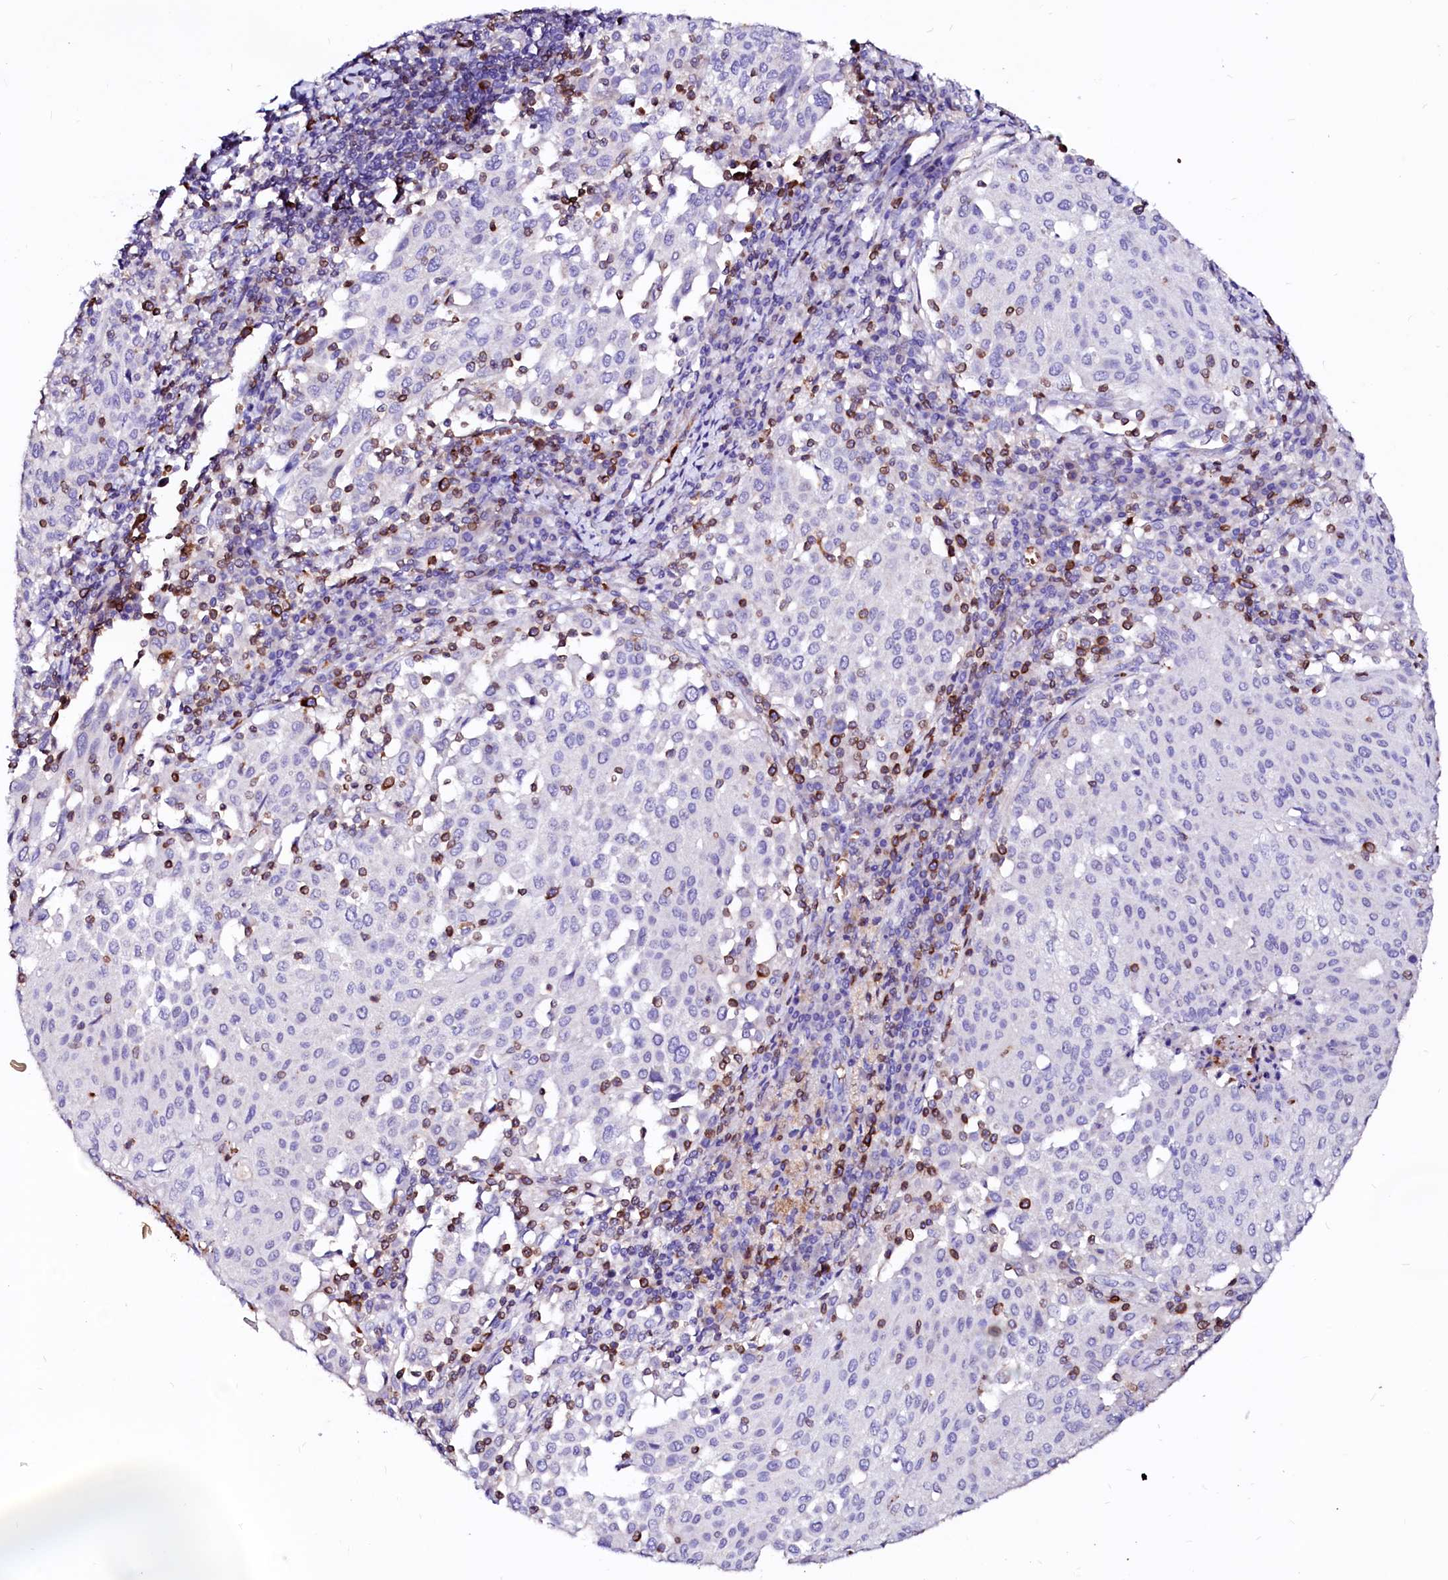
{"staining": {"intensity": "negative", "quantity": "none", "location": "none"}, "tissue": "cervical cancer", "cell_type": "Tumor cells", "image_type": "cancer", "snomed": [{"axis": "morphology", "description": "Squamous cell carcinoma, NOS"}, {"axis": "topography", "description": "Cervix"}], "caption": "Tumor cells show no significant protein staining in cervical cancer.", "gene": "RAB27A", "patient": {"sex": "female", "age": 46}}